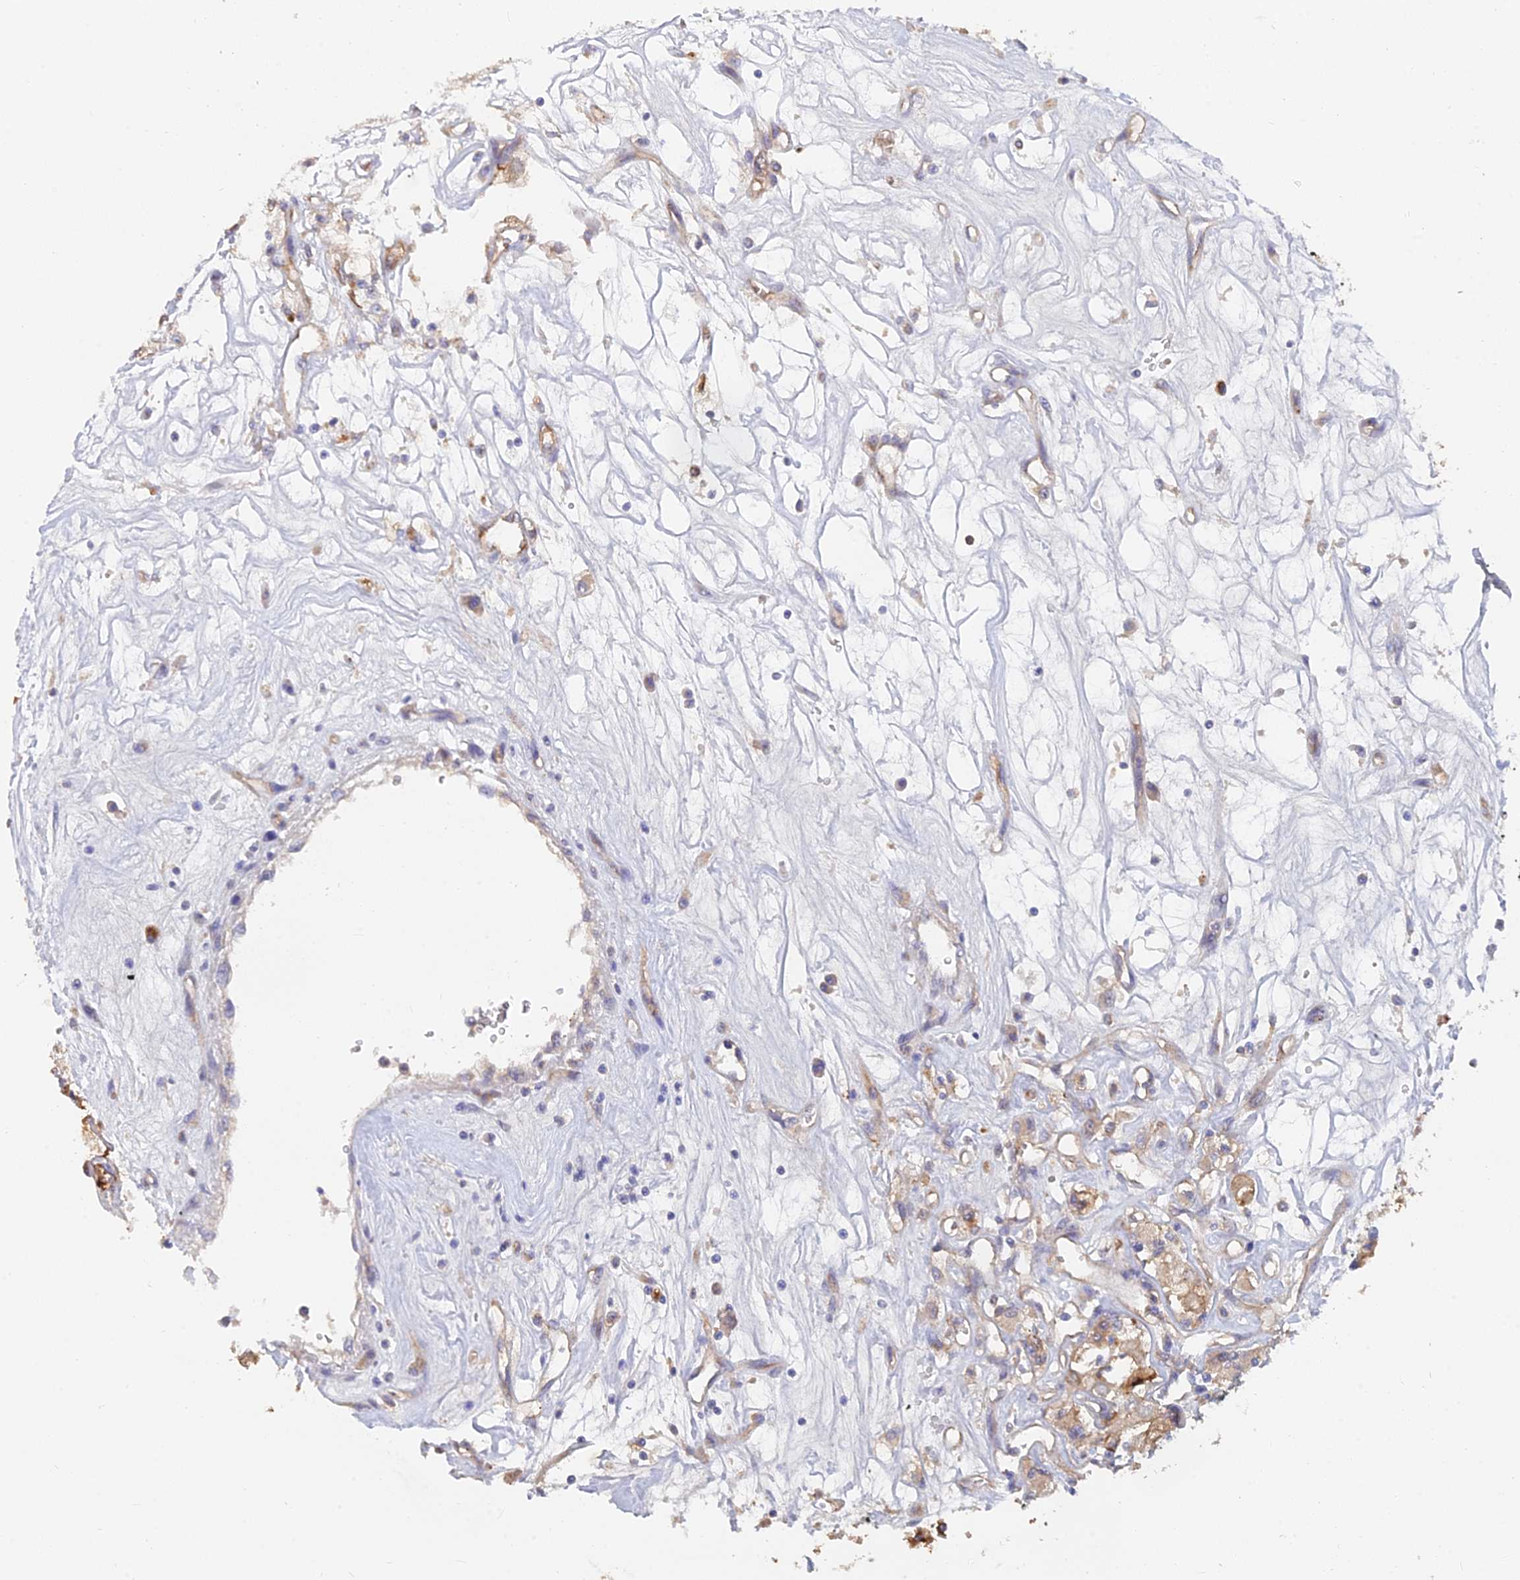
{"staining": {"intensity": "moderate", "quantity": ">75%", "location": "cytoplasmic/membranous"}, "tissue": "renal cancer", "cell_type": "Tumor cells", "image_type": "cancer", "snomed": [{"axis": "morphology", "description": "Adenocarcinoma, NOS"}, {"axis": "topography", "description": "Kidney"}], "caption": "Protein analysis of renal cancer (adenocarcinoma) tissue demonstrates moderate cytoplasmic/membranous expression in about >75% of tumor cells.", "gene": "ARRDC1", "patient": {"sex": "female", "age": 59}}